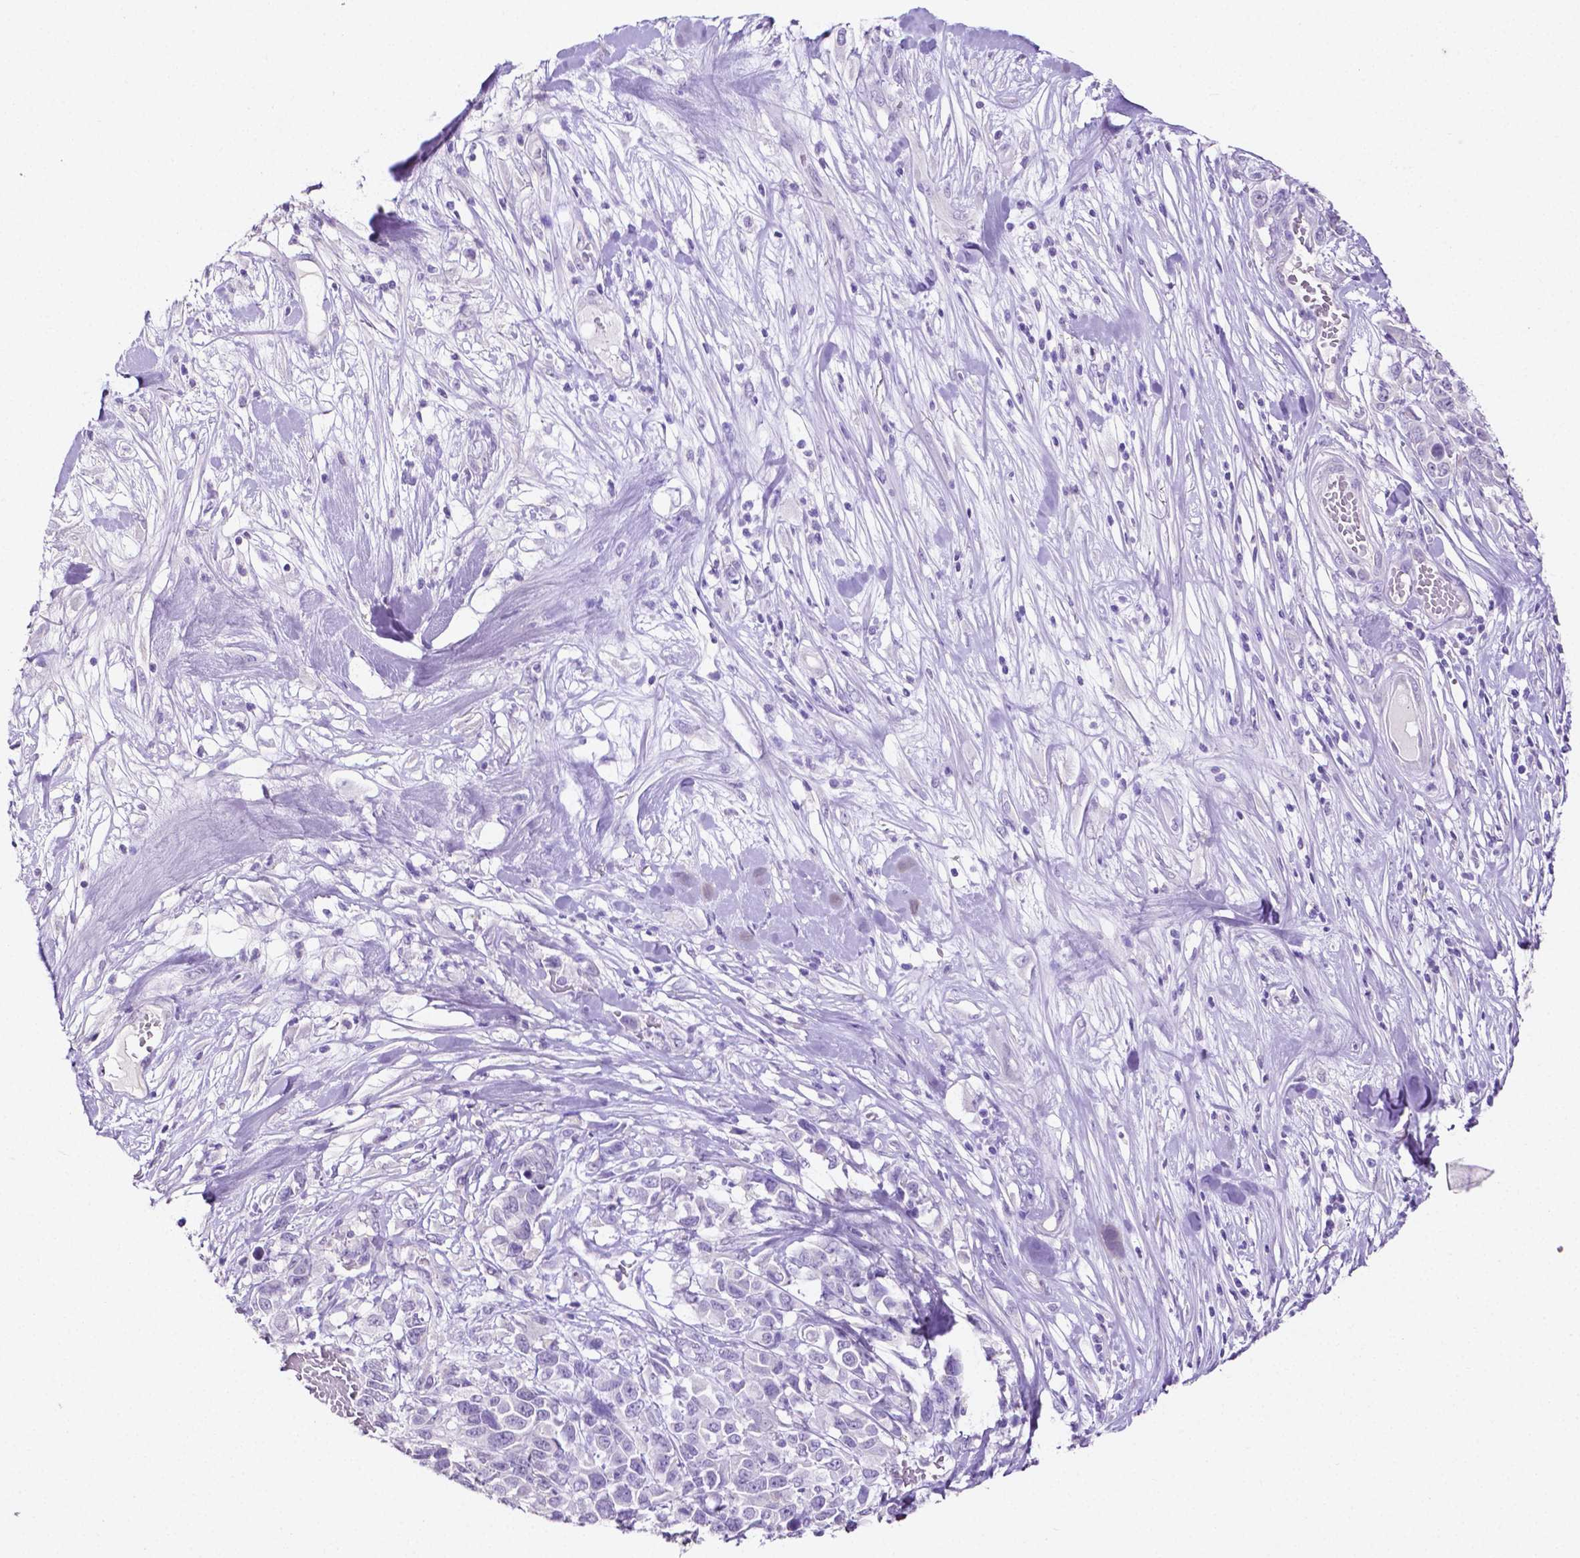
{"staining": {"intensity": "negative", "quantity": "none", "location": "none"}, "tissue": "melanoma", "cell_type": "Tumor cells", "image_type": "cancer", "snomed": [{"axis": "morphology", "description": "Malignant melanoma, Metastatic site"}, {"axis": "topography", "description": "Skin"}], "caption": "This is an immunohistochemistry (IHC) histopathology image of malignant melanoma (metastatic site). There is no positivity in tumor cells.", "gene": "SLC22A2", "patient": {"sex": "male", "age": 84}}